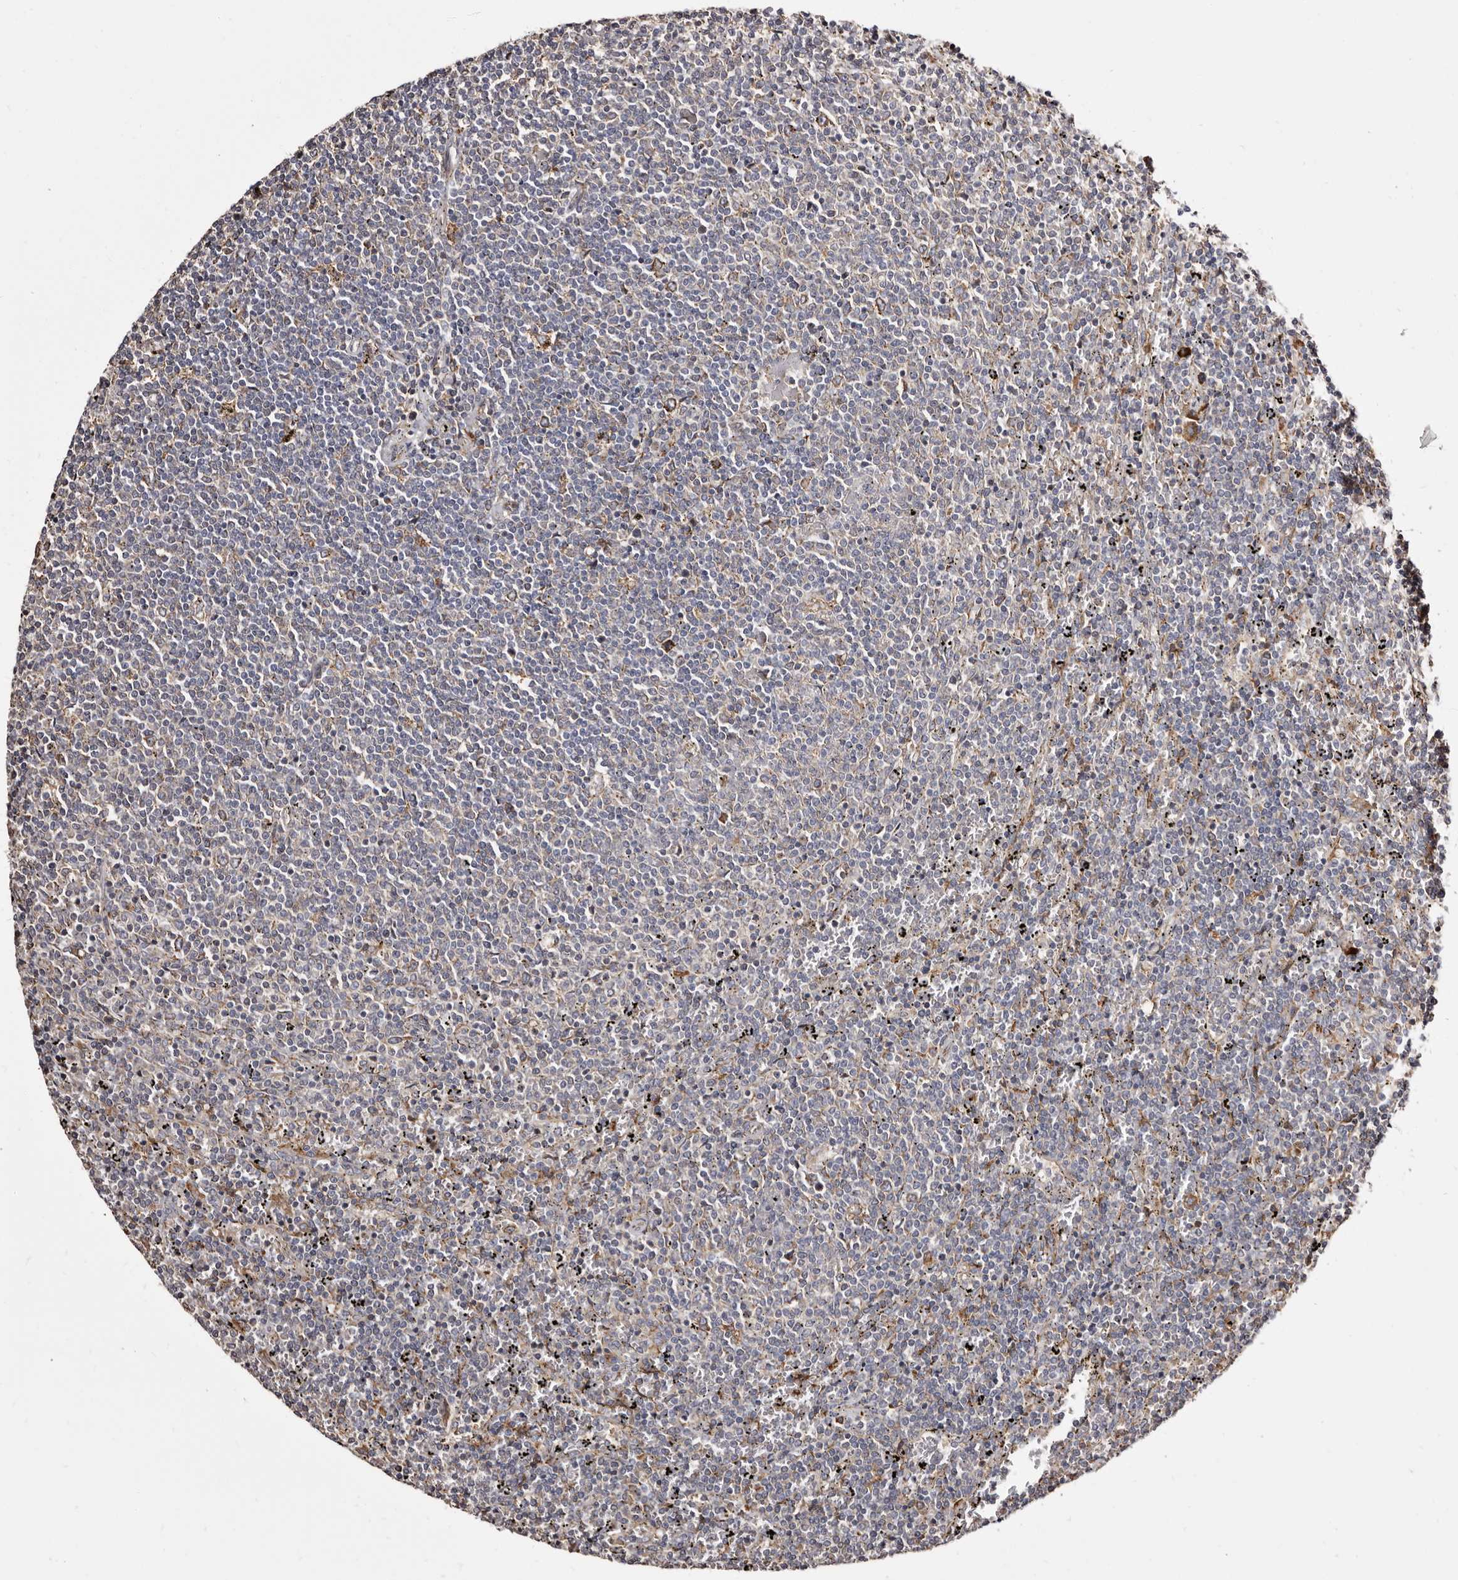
{"staining": {"intensity": "negative", "quantity": "none", "location": "none"}, "tissue": "lymphoma", "cell_type": "Tumor cells", "image_type": "cancer", "snomed": [{"axis": "morphology", "description": "Malignant lymphoma, non-Hodgkin's type, Low grade"}, {"axis": "topography", "description": "Spleen"}], "caption": "DAB (3,3'-diaminobenzidine) immunohistochemical staining of human lymphoma reveals no significant positivity in tumor cells.", "gene": "ACBD6", "patient": {"sex": "female", "age": 50}}